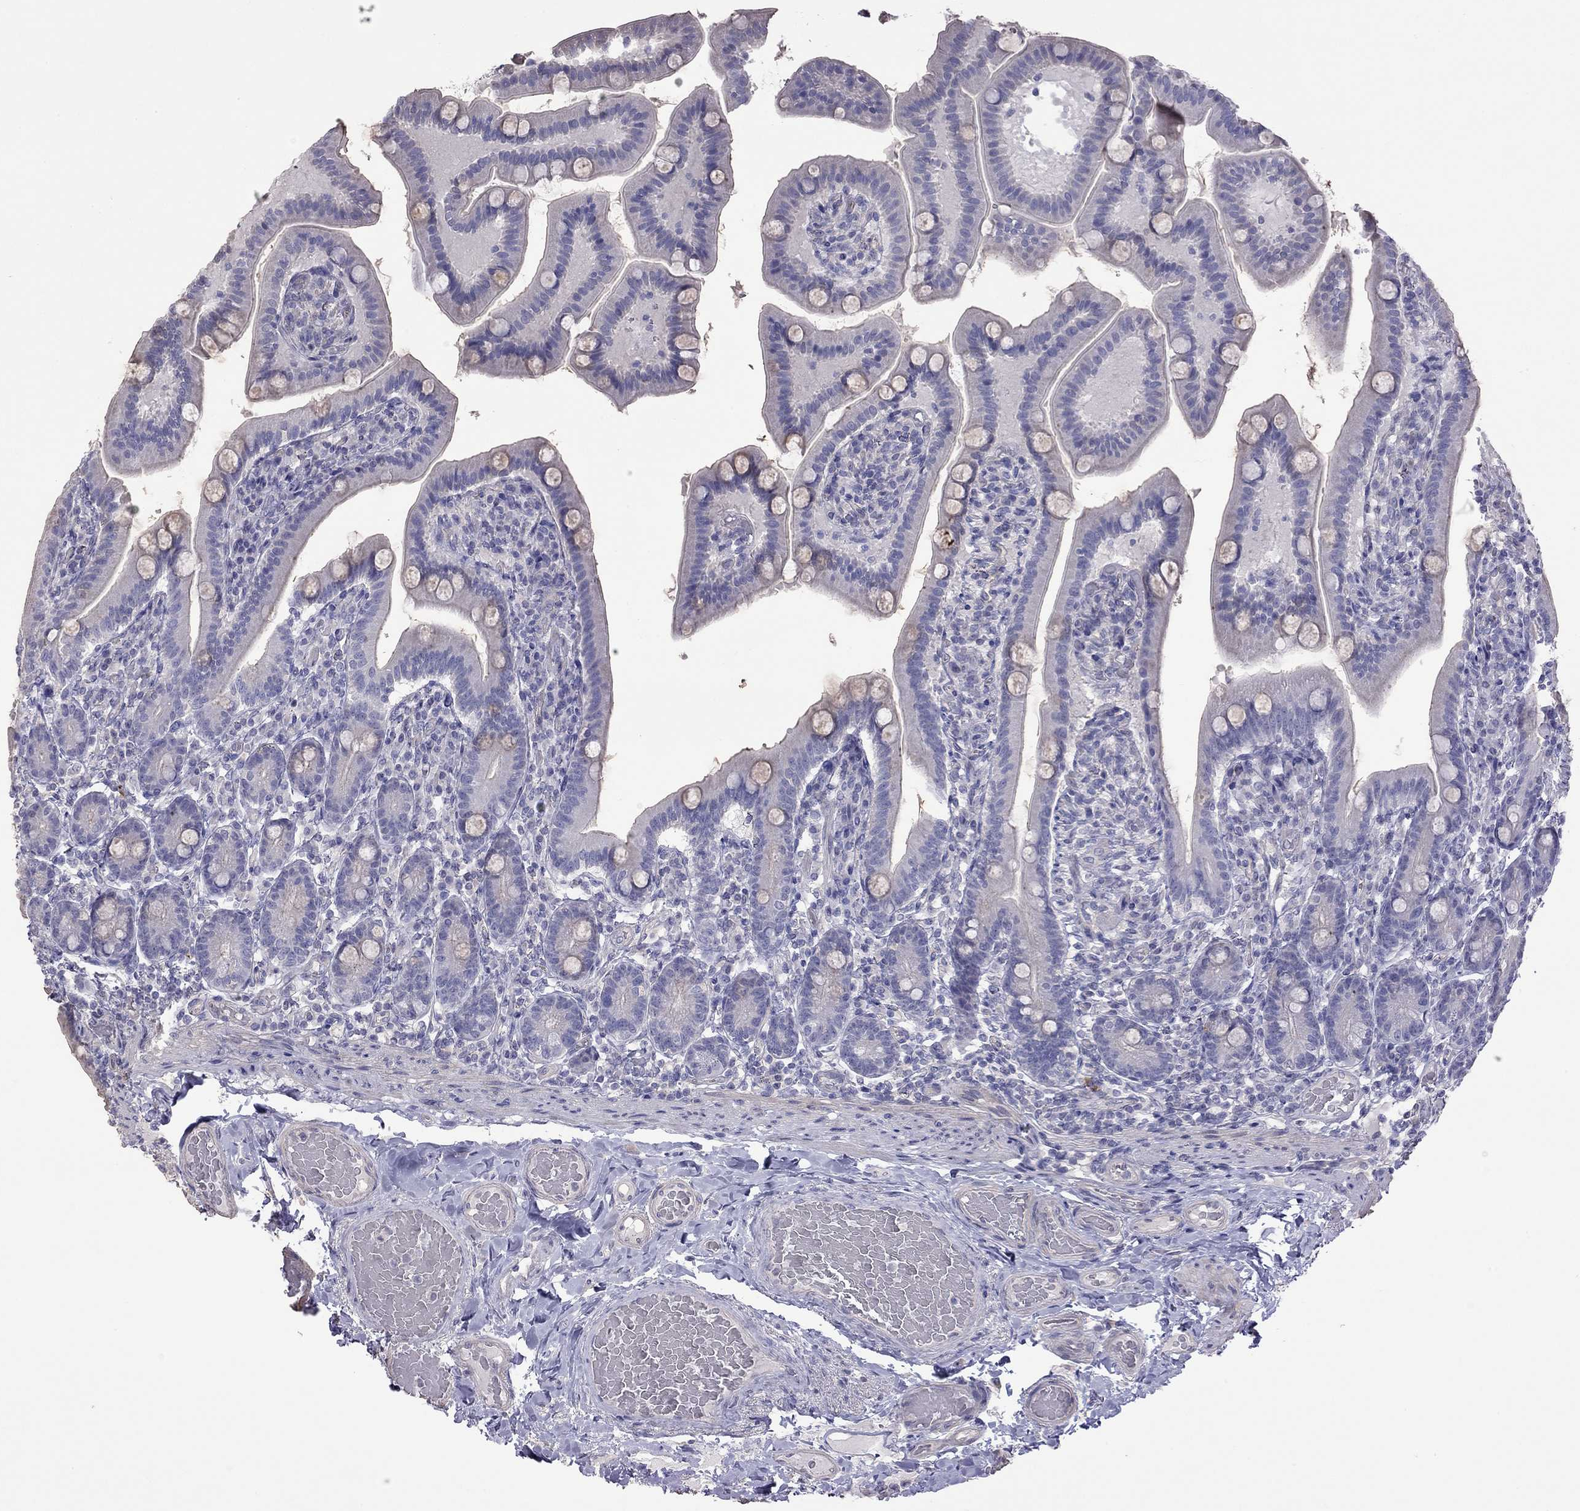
{"staining": {"intensity": "negative", "quantity": "none", "location": "none"}, "tissue": "small intestine", "cell_type": "Glandular cells", "image_type": "normal", "snomed": [{"axis": "morphology", "description": "Normal tissue, NOS"}, {"axis": "topography", "description": "Small intestine"}], "caption": "Histopathology image shows no significant protein expression in glandular cells of unremarkable small intestine.", "gene": "FEZ1", "patient": {"sex": "male", "age": 66}}